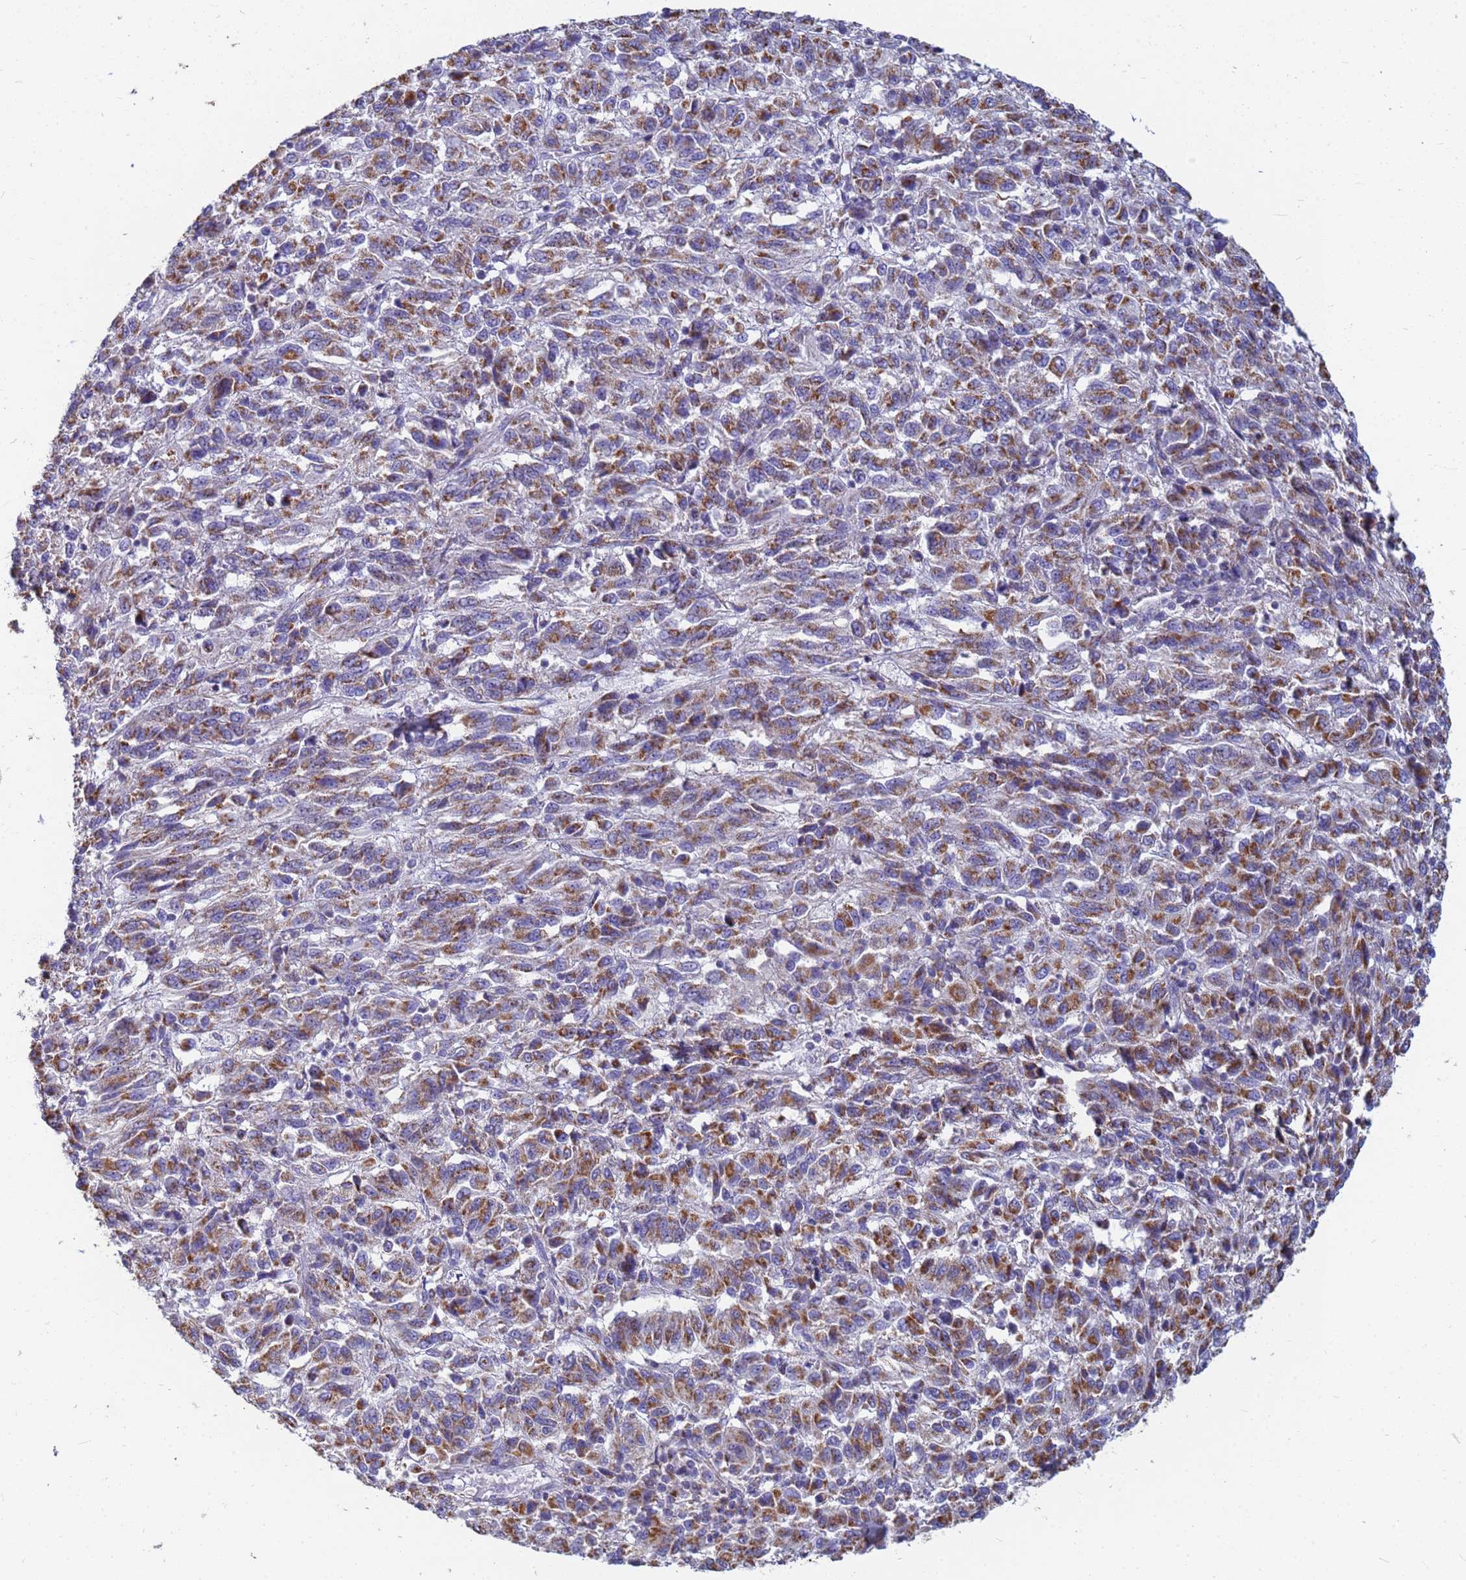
{"staining": {"intensity": "moderate", "quantity": ">75%", "location": "cytoplasmic/membranous"}, "tissue": "melanoma", "cell_type": "Tumor cells", "image_type": "cancer", "snomed": [{"axis": "morphology", "description": "Malignant melanoma, Metastatic site"}, {"axis": "topography", "description": "Lung"}], "caption": "IHC micrograph of neoplastic tissue: melanoma stained using immunohistochemistry (IHC) displays medium levels of moderate protein expression localized specifically in the cytoplasmic/membranous of tumor cells, appearing as a cytoplasmic/membranous brown color.", "gene": "UQCRH", "patient": {"sex": "male", "age": 64}}